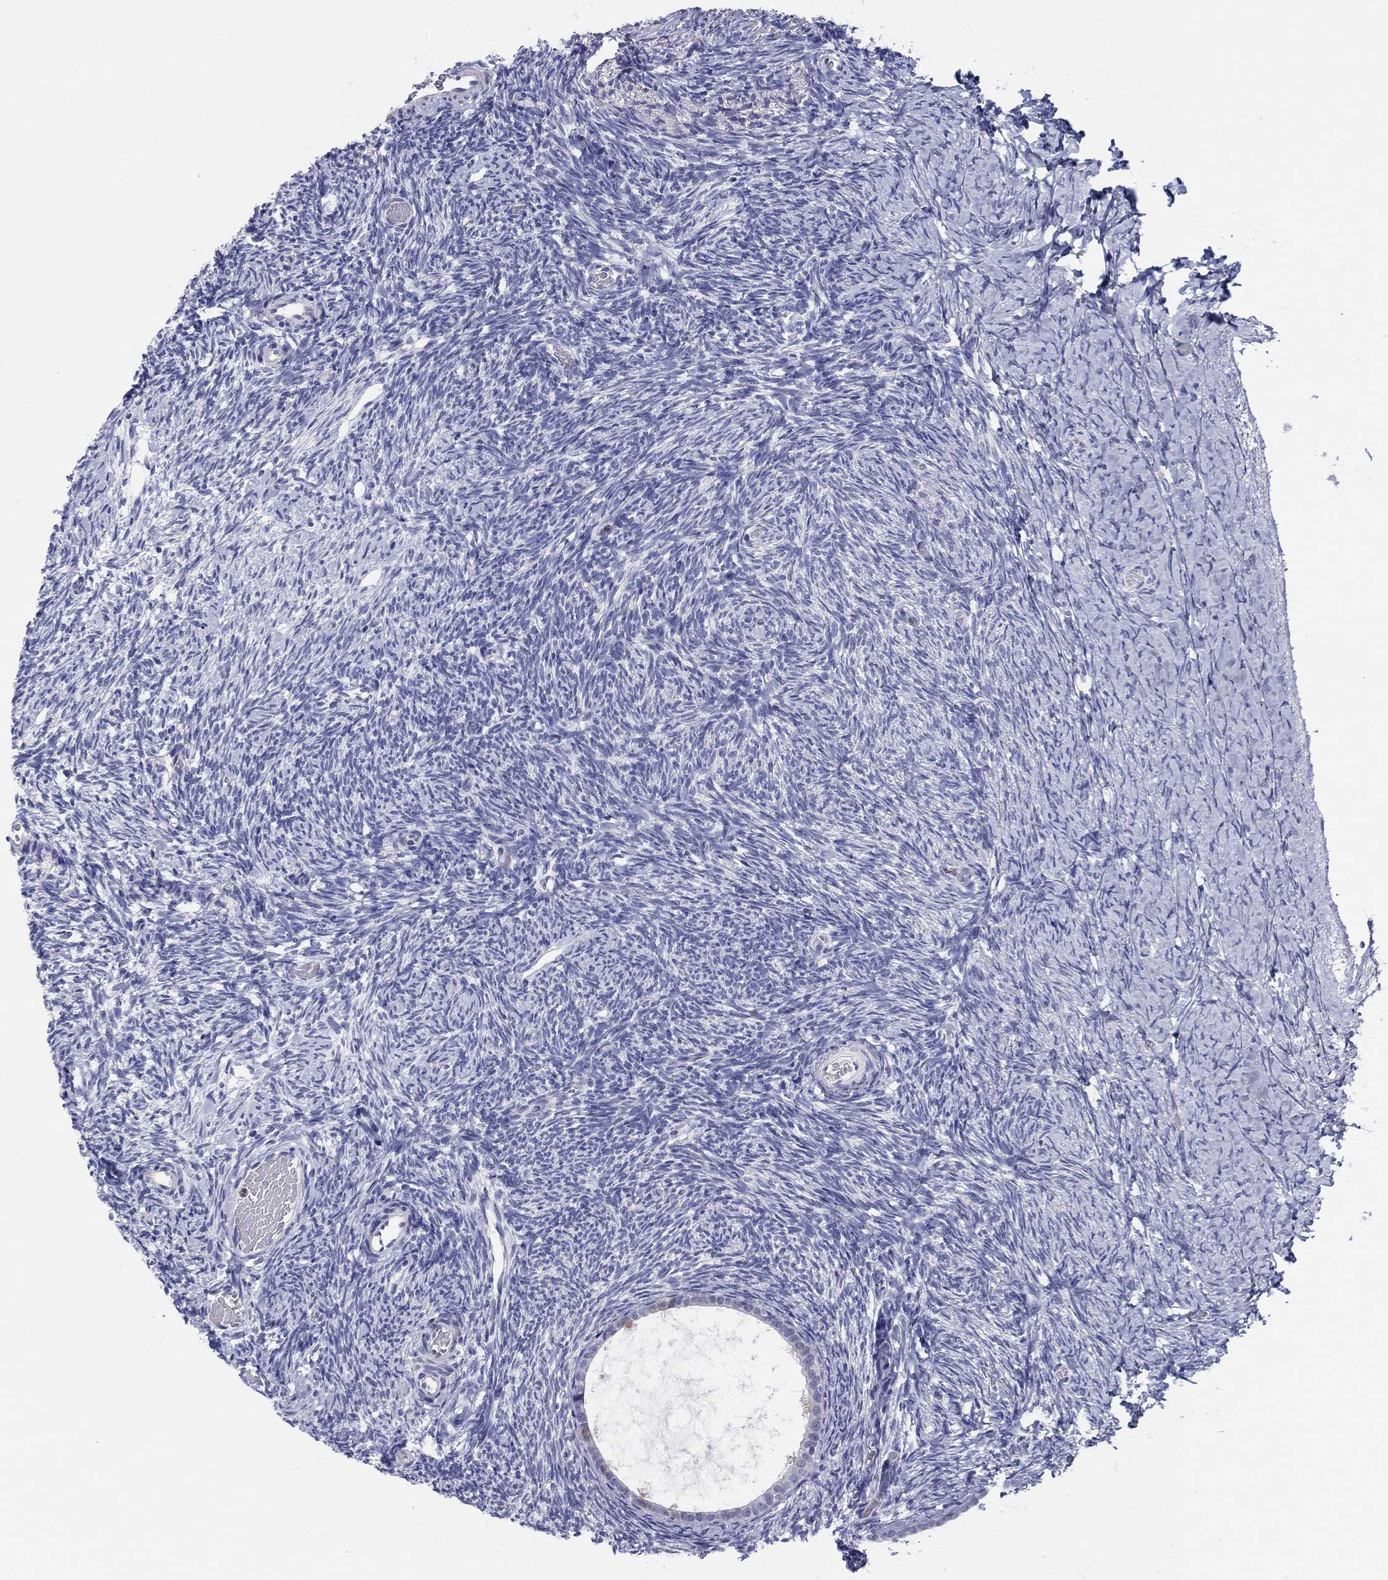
{"staining": {"intensity": "negative", "quantity": "none", "location": "none"}, "tissue": "ovary", "cell_type": "Follicle cells", "image_type": "normal", "snomed": [{"axis": "morphology", "description": "Normal tissue, NOS"}, {"axis": "topography", "description": "Ovary"}], "caption": "This is a photomicrograph of IHC staining of normal ovary, which shows no staining in follicle cells. (Brightfield microscopy of DAB (3,3'-diaminobenzidine) IHC at high magnification).", "gene": "ABCG4", "patient": {"sex": "female", "age": 39}}